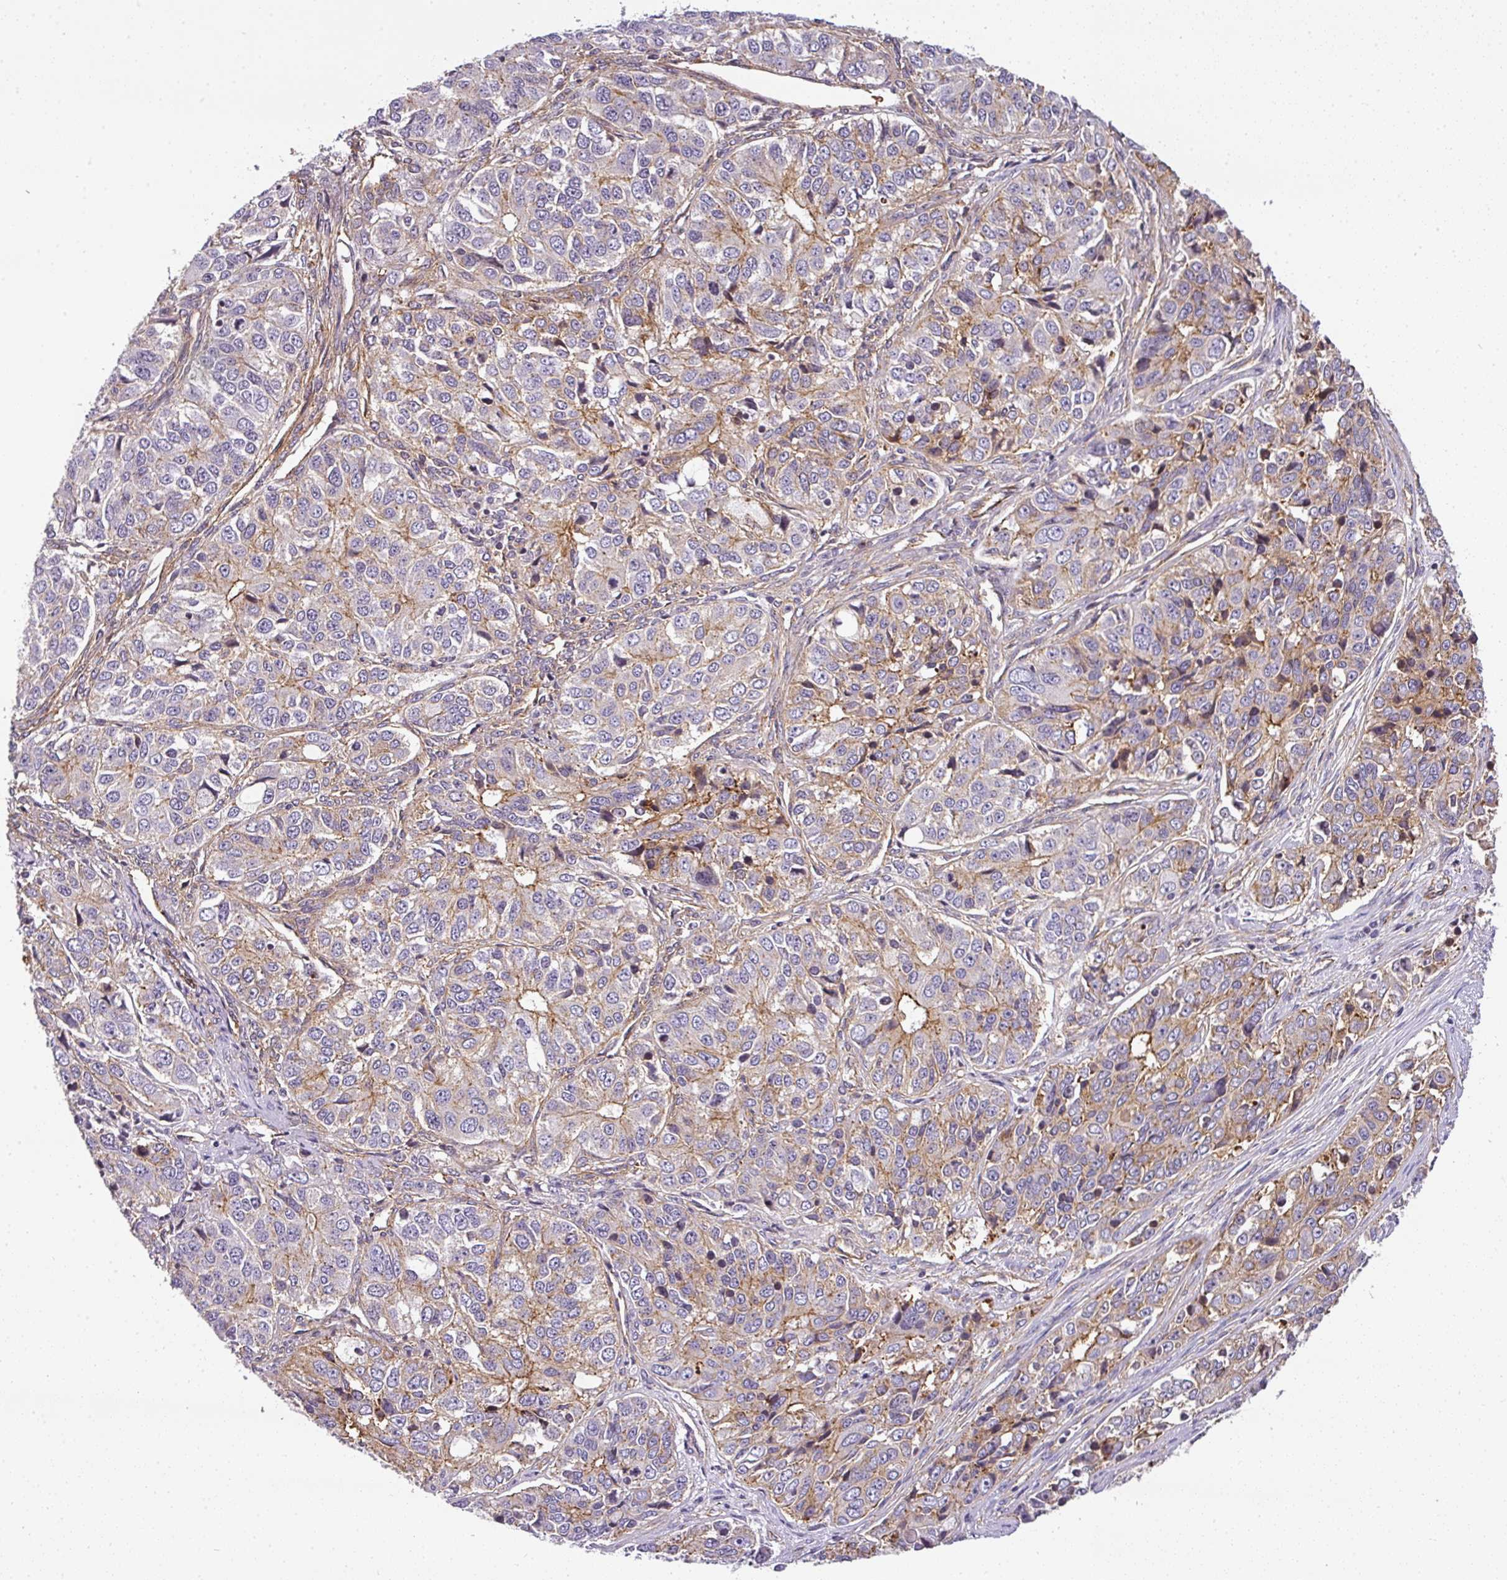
{"staining": {"intensity": "moderate", "quantity": "<25%", "location": "cytoplasmic/membranous"}, "tissue": "ovarian cancer", "cell_type": "Tumor cells", "image_type": "cancer", "snomed": [{"axis": "morphology", "description": "Carcinoma, endometroid"}, {"axis": "topography", "description": "Ovary"}], "caption": "The immunohistochemical stain shows moderate cytoplasmic/membranous positivity in tumor cells of ovarian endometroid carcinoma tissue. (IHC, brightfield microscopy, high magnification).", "gene": "OR11H4", "patient": {"sex": "female", "age": 51}}